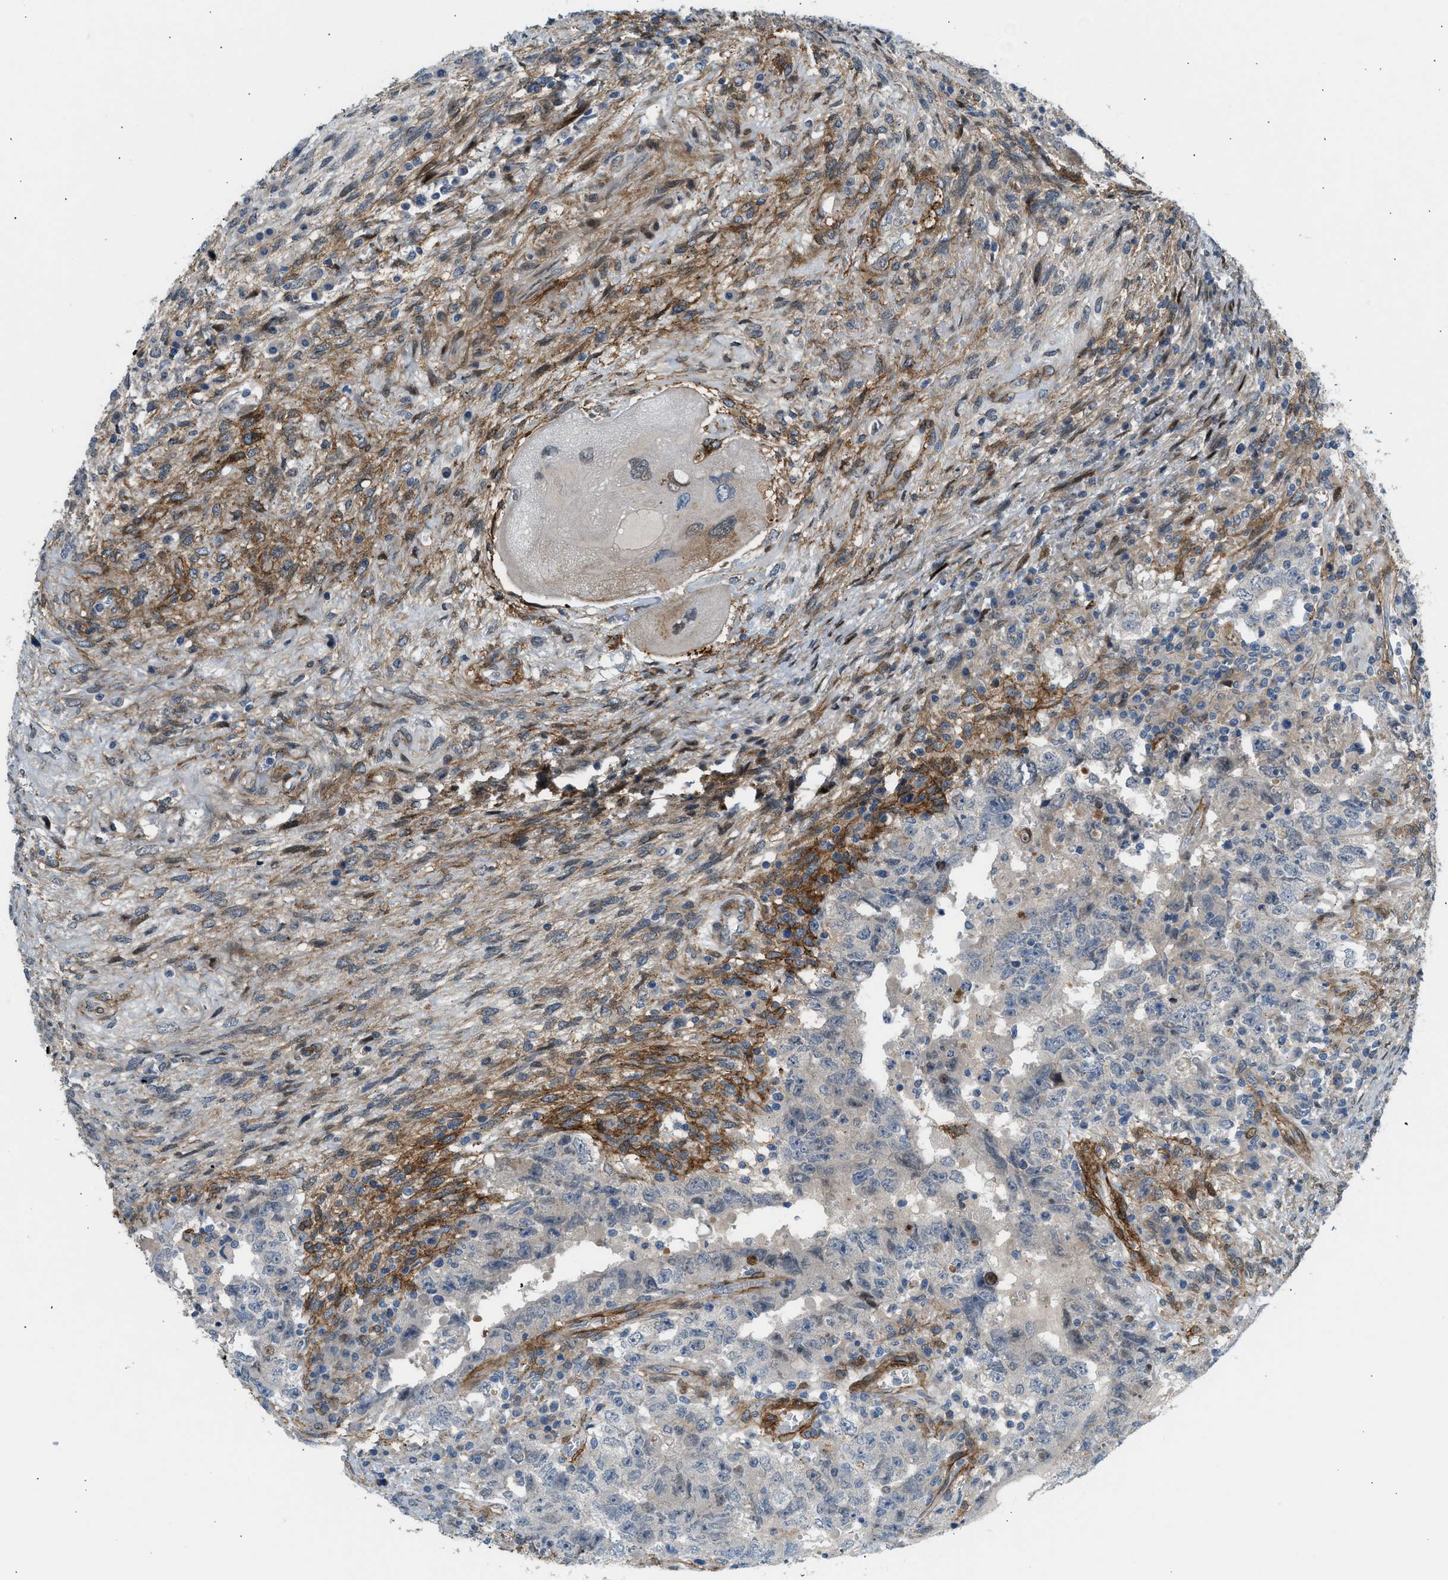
{"staining": {"intensity": "negative", "quantity": "none", "location": "none"}, "tissue": "testis cancer", "cell_type": "Tumor cells", "image_type": "cancer", "snomed": [{"axis": "morphology", "description": "Carcinoma, Embryonal, NOS"}, {"axis": "topography", "description": "Testis"}], "caption": "Tumor cells show no significant expression in testis cancer (embryonal carcinoma). (DAB immunohistochemistry (IHC) with hematoxylin counter stain).", "gene": "EDNRA", "patient": {"sex": "male", "age": 26}}